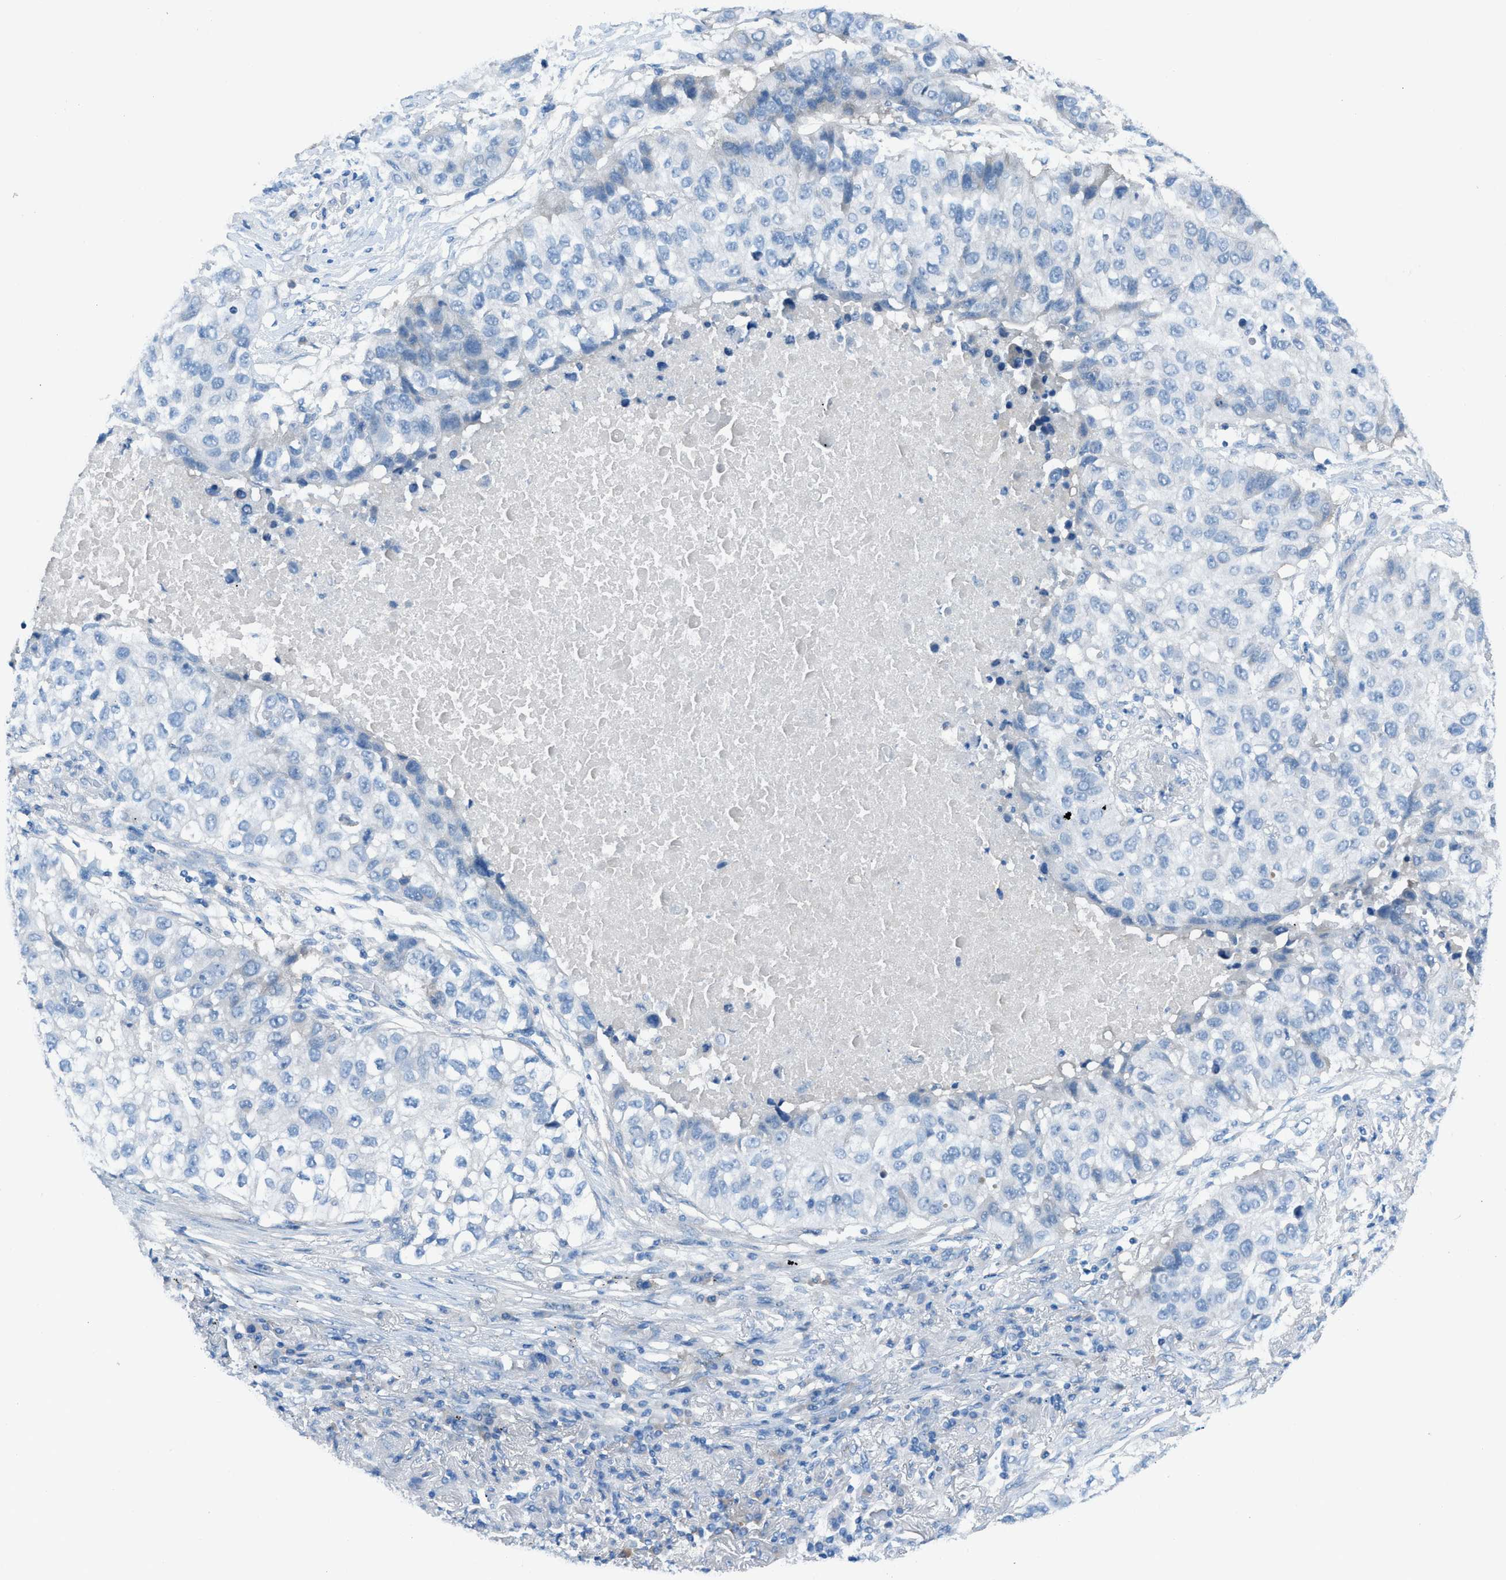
{"staining": {"intensity": "negative", "quantity": "none", "location": "none"}, "tissue": "lung cancer", "cell_type": "Tumor cells", "image_type": "cancer", "snomed": [{"axis": "morphology", "description": "Squamous cell carcinoma, NOS"}, {"axis": "topography", "description": "Lung"}], "caption": "This is an immunohistochemistry (IHC) image of lung cancer (squamous cell carcinoma). There is no staining in tumor cells.", "gene": "C5AR2", "patient": {"sex": "male", "age": 57}}